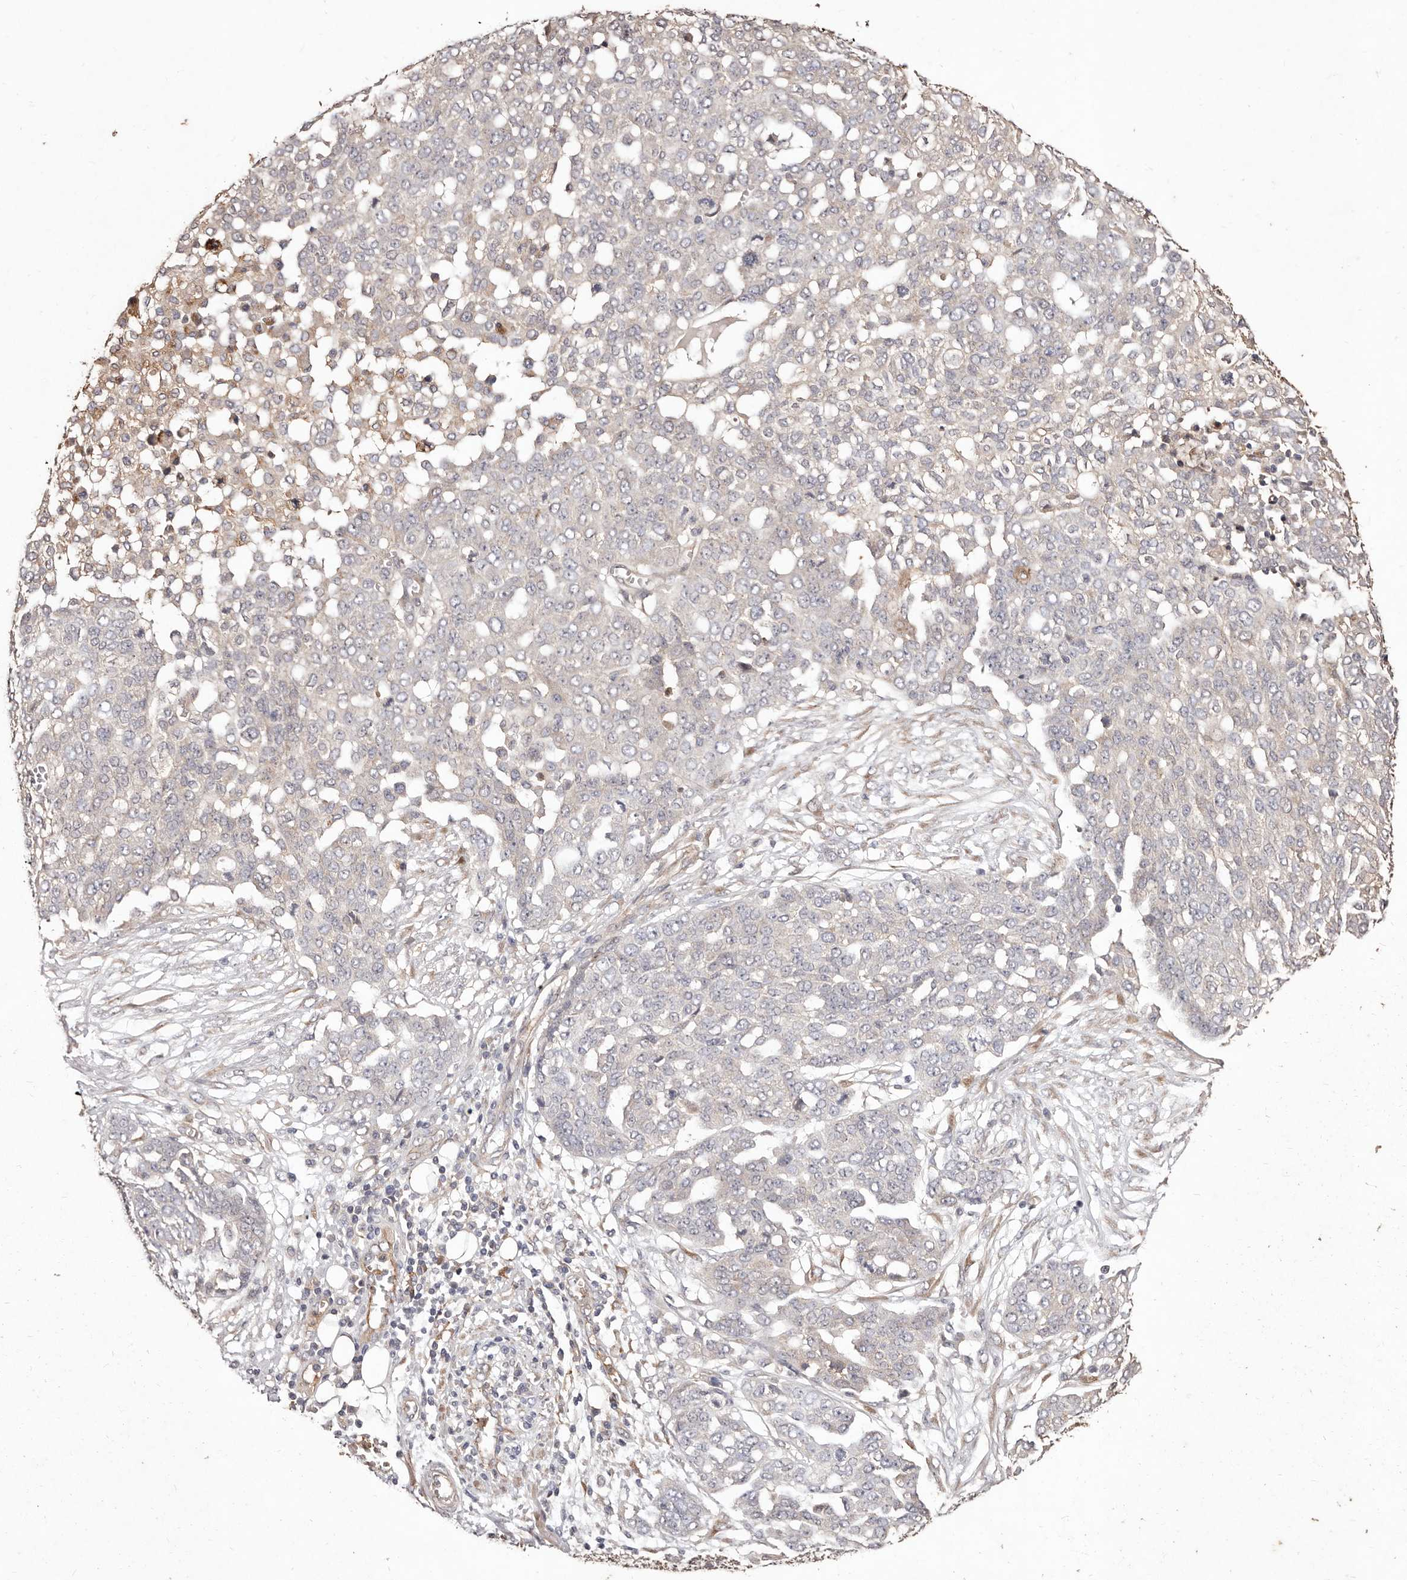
{"staining": {"intensity": "negative", "quantity": "none", "location": "none"}, "tissue": "ovarian cancer", "cell_type": "Tumor cells", "image_type": "cancer", "snomed": [{"axis": "morphology", "description": "Cystadenocarcinoma, serous, NOS"}, {"axis": "topography", "description": "Soft tissue"}, {"axis": "topography", "description": "Ovary"}], "caption": "Immunohistochemistry (IHC) micrograph of human serous cystadenocarcinoma (ovarian) stained for a protein (brown), which shows no positivity in tumor cells.", "gene": "CCL14", "patient": {"sex": "female", "age": 57}}